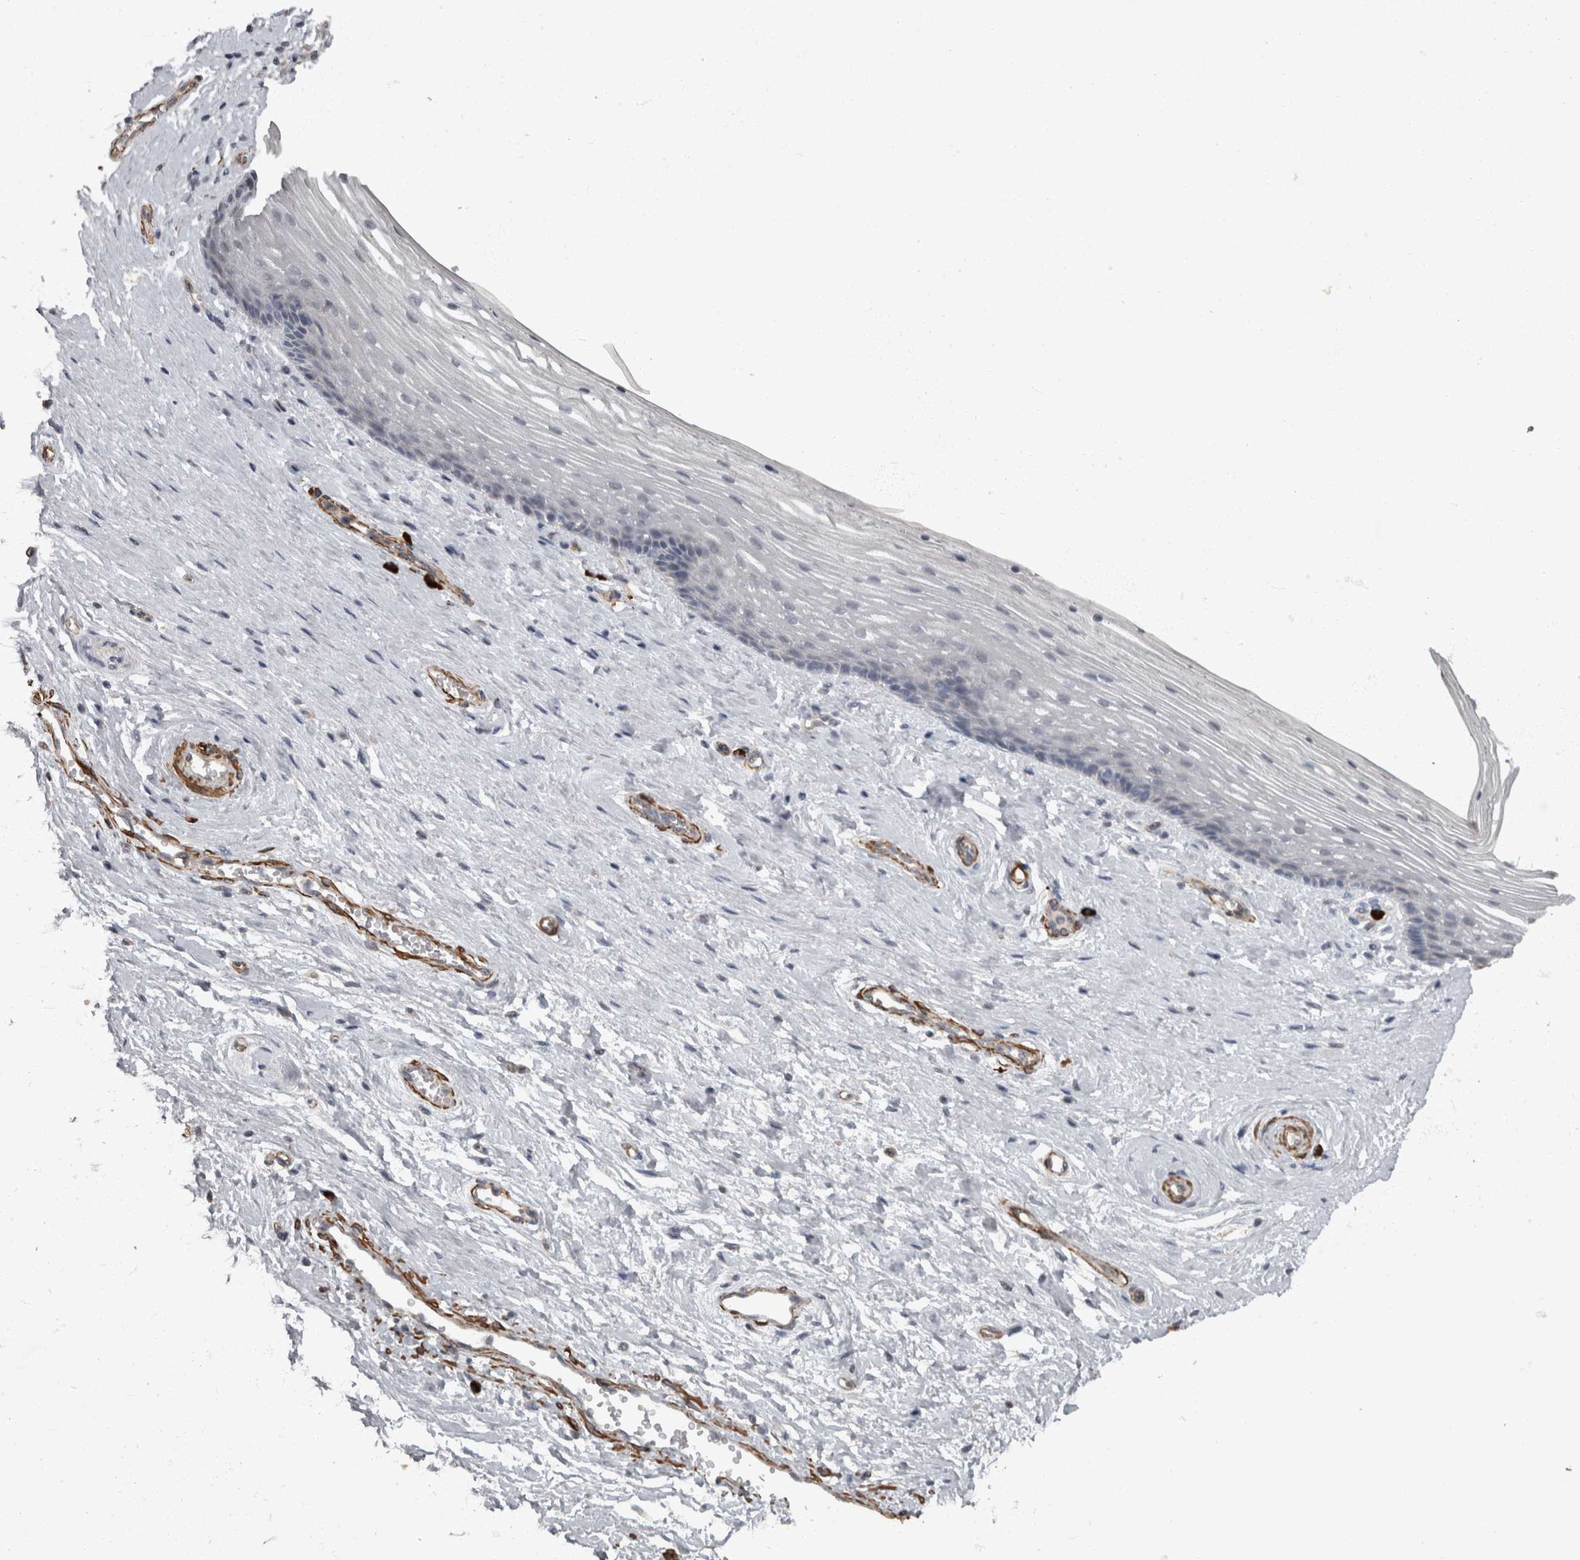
{"staining": {"intensity": "negative", "quantity": "none", "location": "none"}, "tissue": "vagina", "cell_type": "Squamous epithelial cells", "image_type": "normal", "snomed": [{"axis": "morphology", "description": "Normal tissue, NOS"}, {"axis": "topography", "description": "Vagina"}], "caption": "Image shows no significant protein staining in squamous epithelial cells of benign vagina. (Brightfield microscopy of DAB (3,3'-diaminobenzidine) immunohistochemistry (IHC) at high magnification).", "gene": "MASTL", "patient": {"sex": "female", "age": 46}}